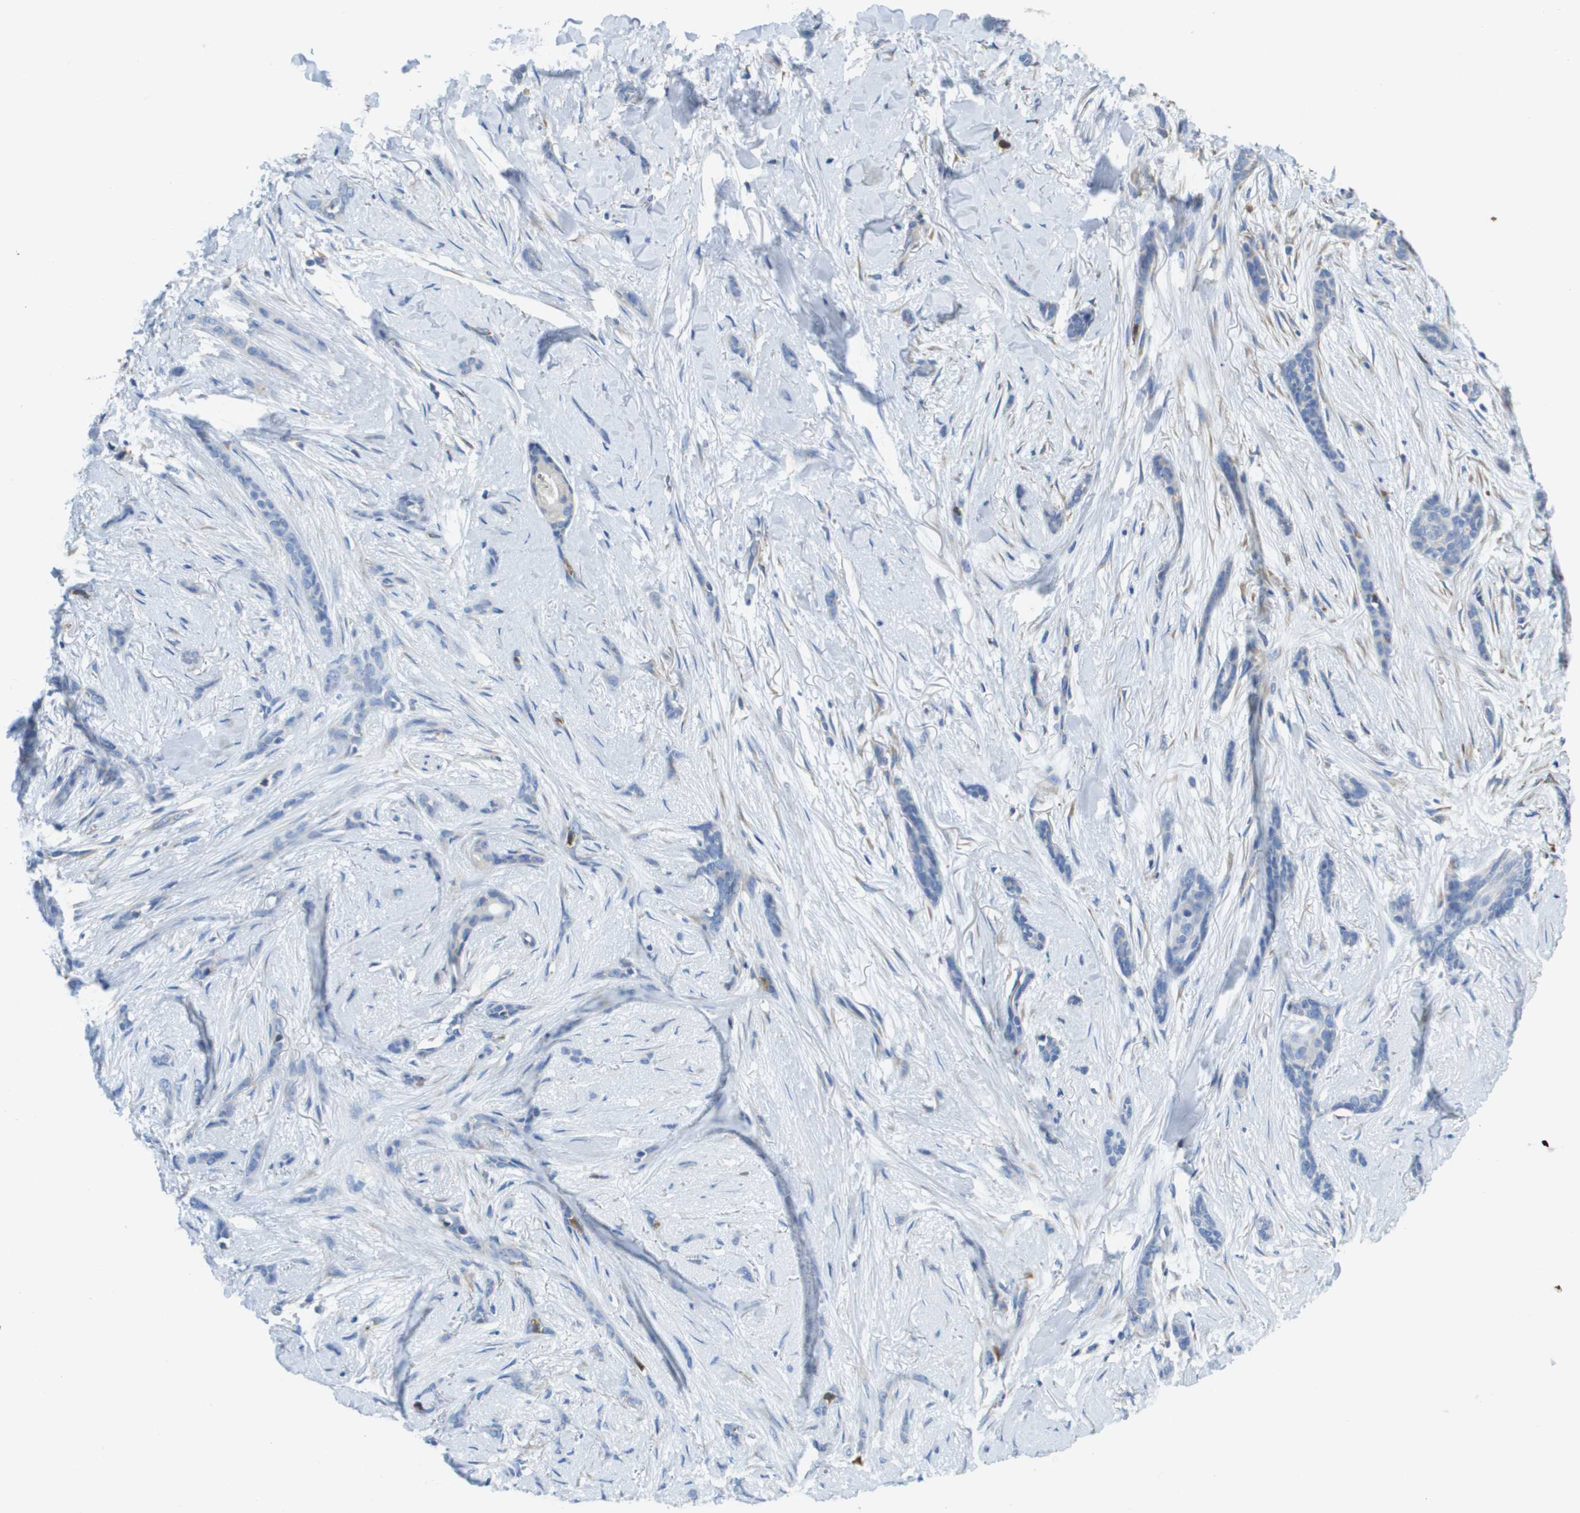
{"staining": {"intensity": "negative", "quantity": "none", "location": "none"}, "tissue": "skin cancer", "cell_type": "Tumor cells", "image_type": "cancer", "snomed": [{"axis": "morphology", "description": "Basal cell carcinoma"}, {"axis": "morphology", "description": "Adnexal tumor, benign"}, {"axis": "topography", "description": "Skin"}], "caption": "Immunohistochemistry of human skin cancer (basal cell carcinoma) demonstrates no positivity in tumor cells.", "gene": "SDR42E1", "patient": {"sex": "female", "age": 42}}